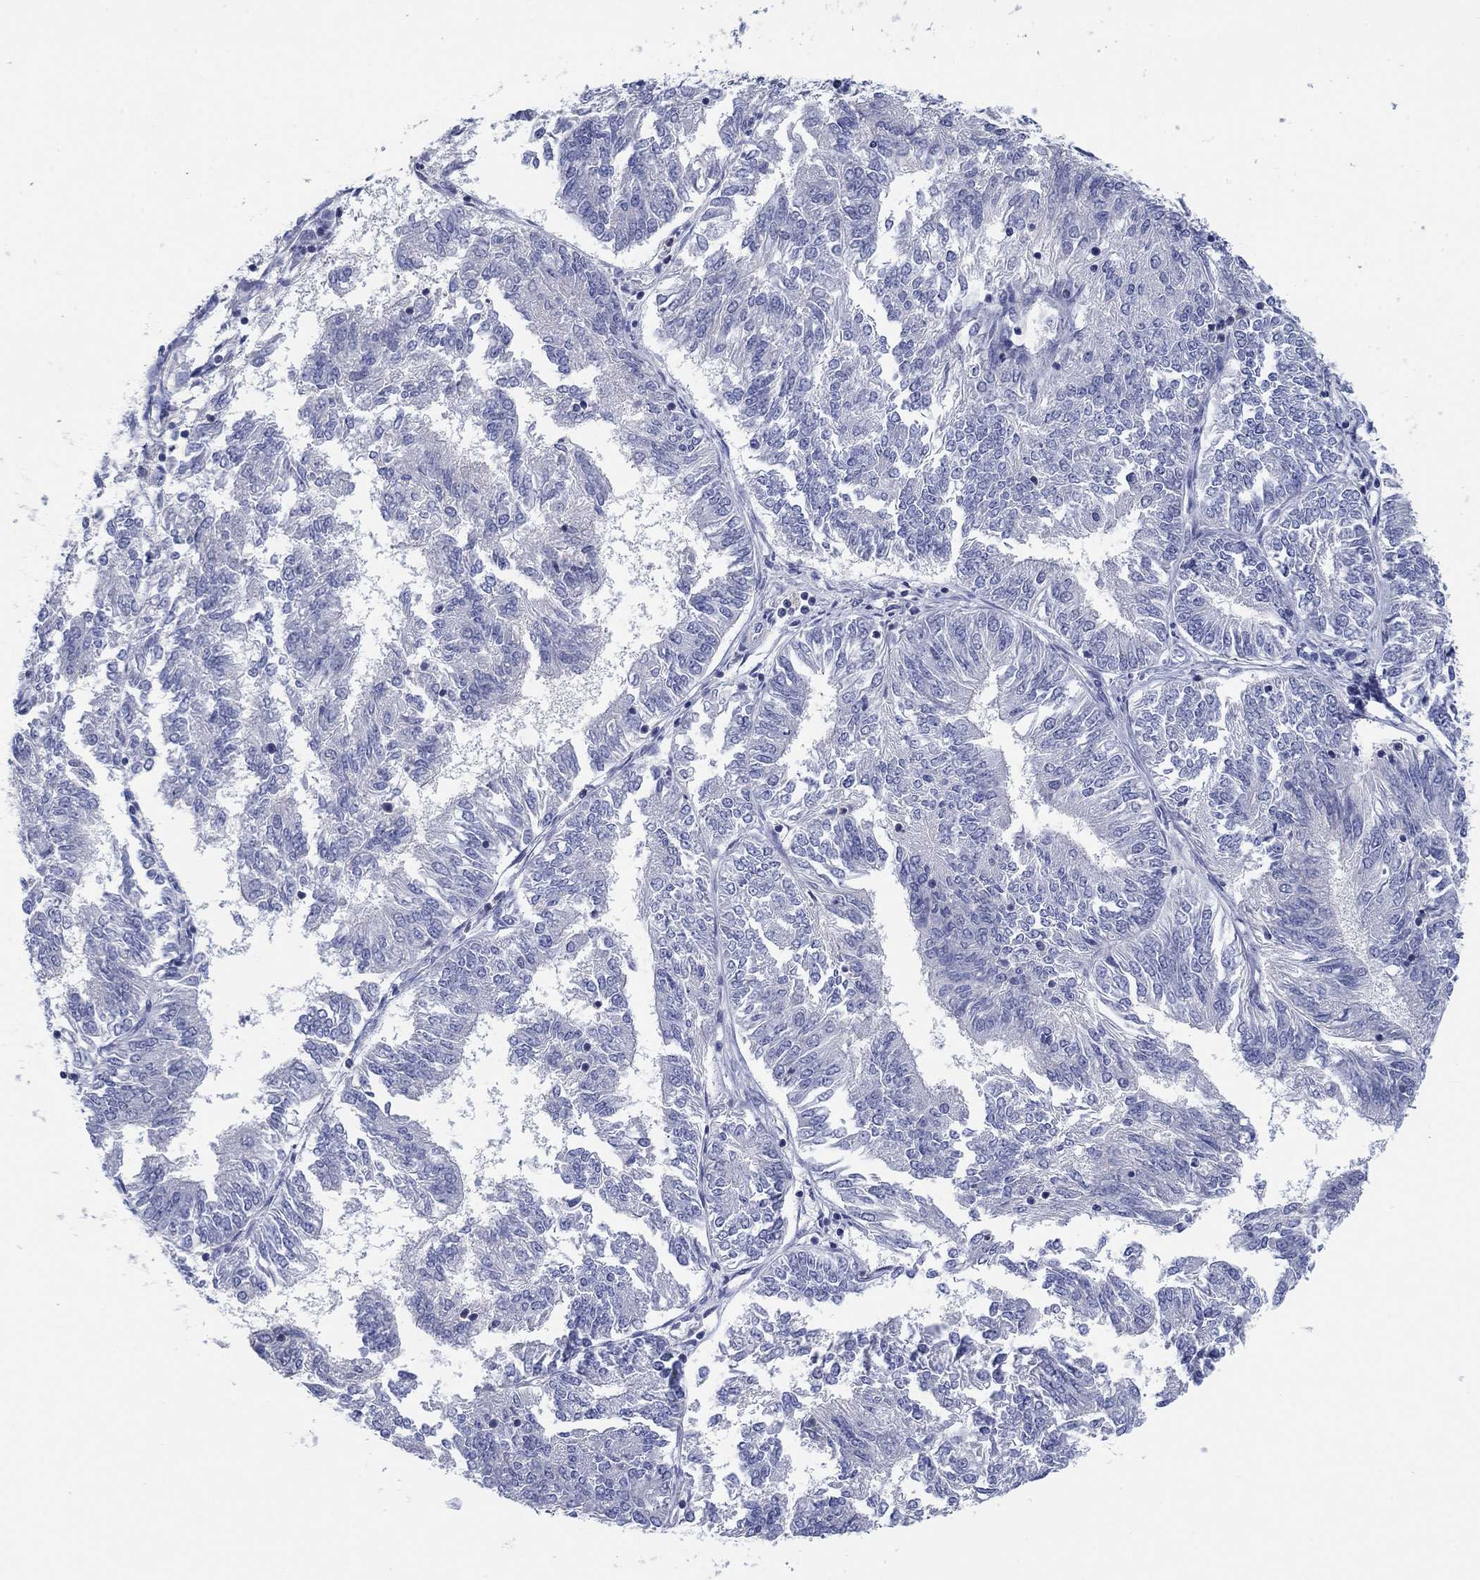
{"staining": {"intensity": "negative", "quantity": "none", "location": "none"}, "tissue": "endometrial cancer", "cell_type": "Tumor cells", "image_type": "cancer", "snomed": [{"axis": "morphology", "description": "Adenocarcinoma, NOS"}, {"axis": "topography", "description": "Endometrium"}], "caption": "Tumor cells are negative for brown protein staining in endometrial cancer (adenocarcinoma).", "gene": "FER1L6", "patient": {"sex": "female", "age": 58}}